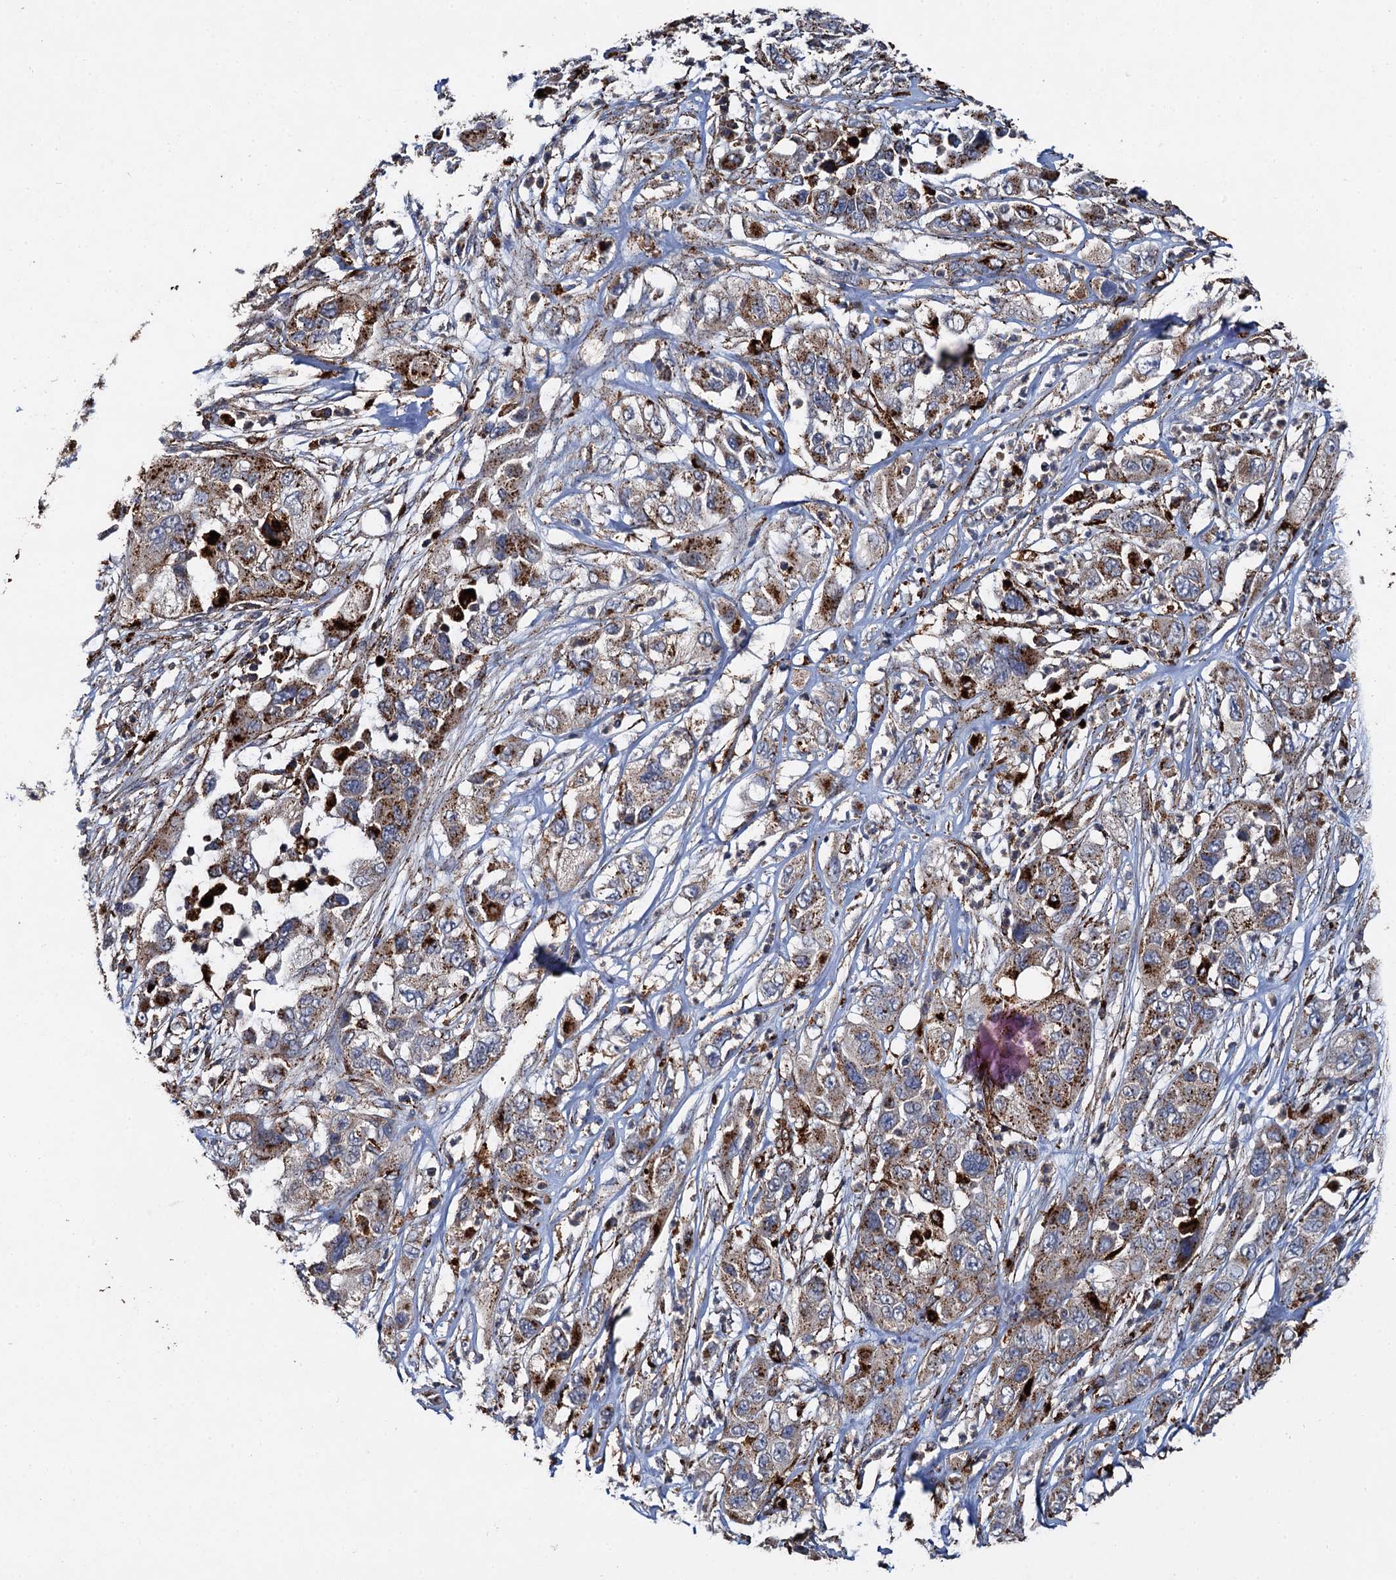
{"staining": {"intensity": "strong", "quantity": "25%-75%", "location": "cytoplasmic/membranous"}, "tissue": "pancreatic cancer", "cell_type": "Tumor cells", "image_type": "cancer", "snomed": [{"axis": "morphology", "description": "Adenocarcinoma, NOS"}, {"axis": "topography", "description": "Pancreas"}], "caption": "DAB immunohistochemical staining of human pancreatic cancer exhibits strong cytoplasmic/membranous protein expression in approximately 25%-75% of tumor cells. (Brightfield microscopy of DAB IHC at high magnification).", "gene": "GBA1", "patient": {"sex": "female", "age": 78}}